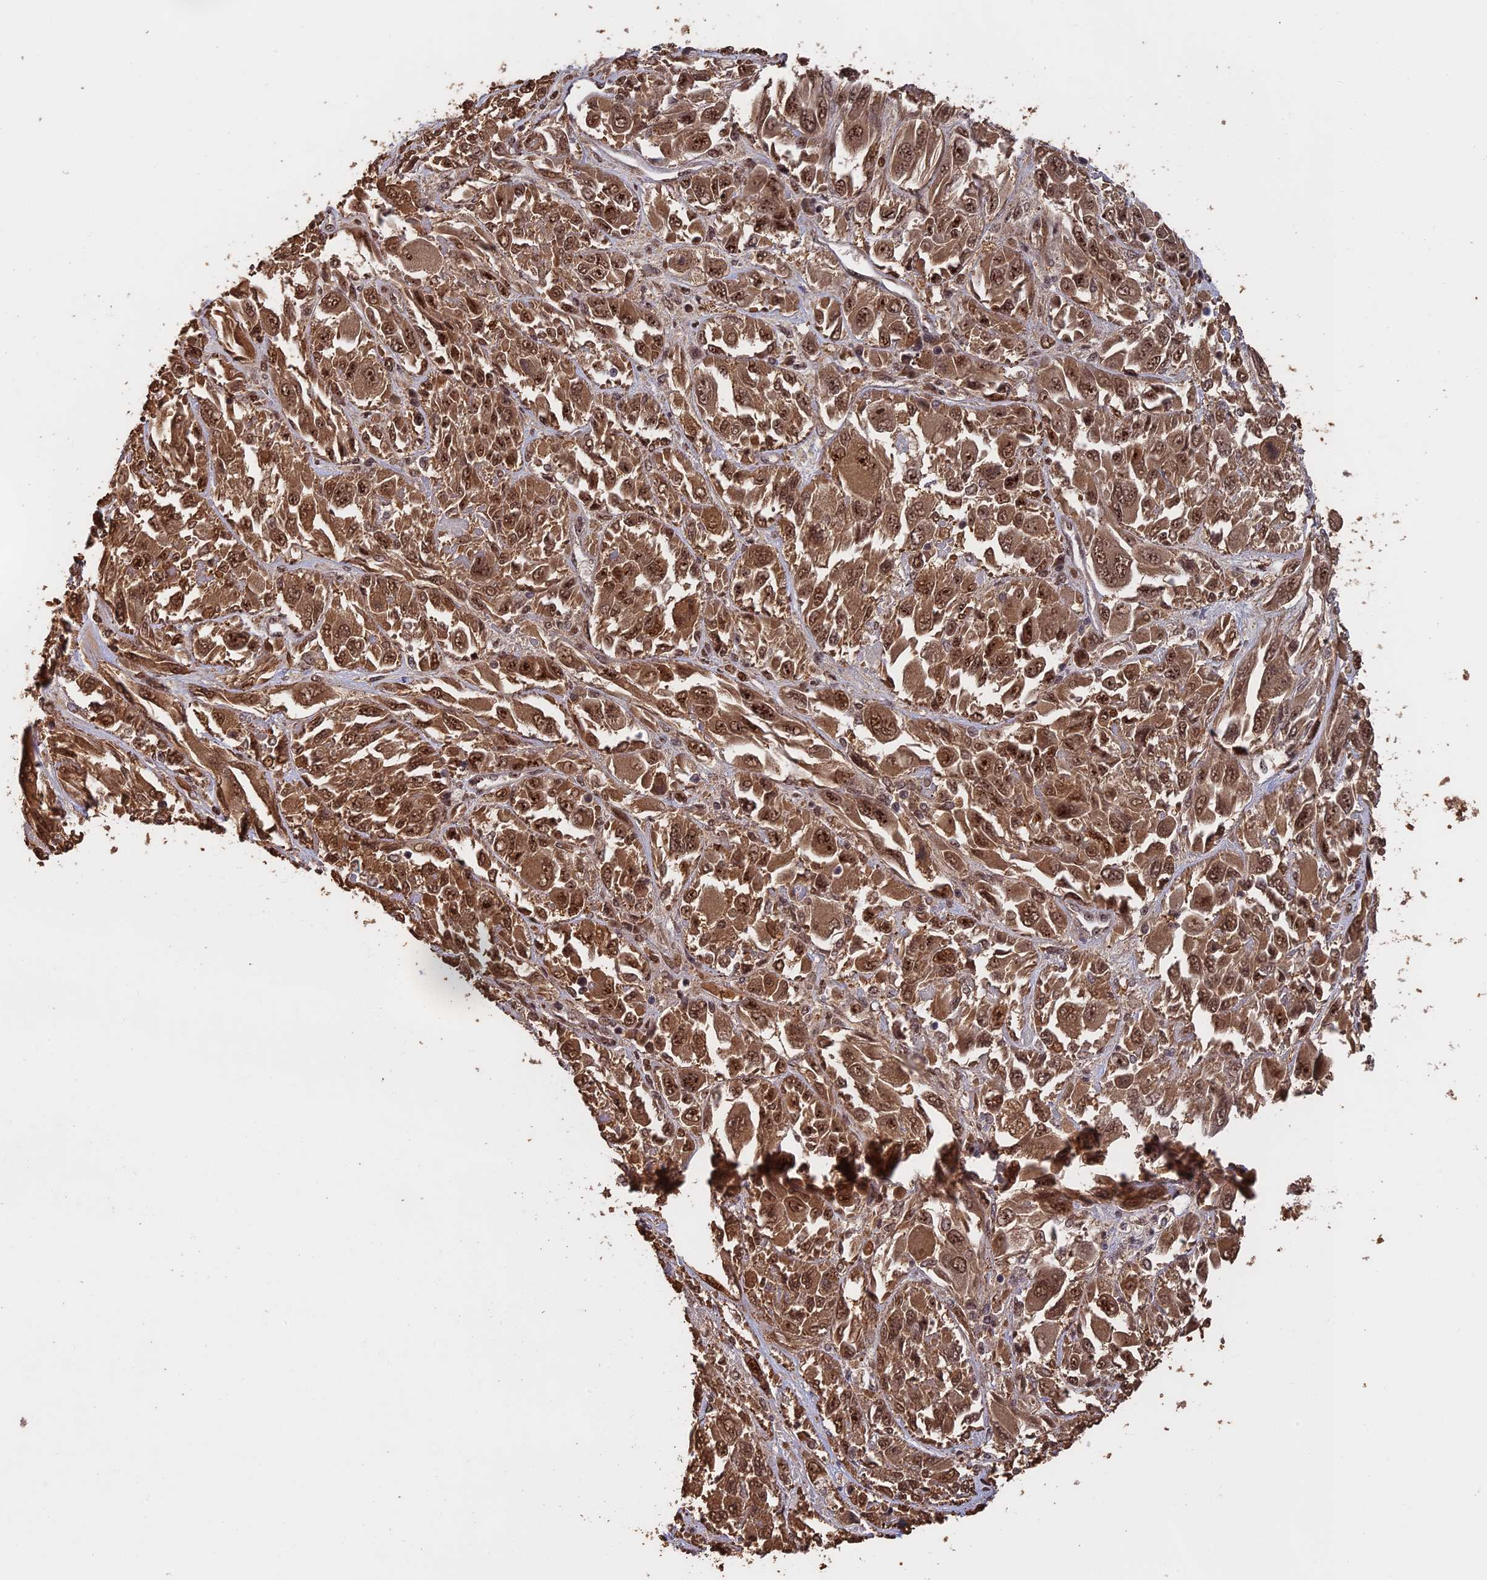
{"staining": {"intensity": "strong", "quantity": ">75%", "location": "cytoplasmic/membranous,nuclear"}, "tissue": "melanoma", "cell_type": "Tumor cells", "image_type": "cancer", "snomed": [{"axis": "morphology", "description": "Malignant melanoma, NOS"}, {"axis": "topography", "description": "Skin"}], "caption": "Melanoma stained with immunohistochemistry displays strong cytoplasmic/membranous and nuclear positivity in about >75% of tumor cells.", "gene": "OSBPL1A", "patient": {"sex": "female", "age": 91}}